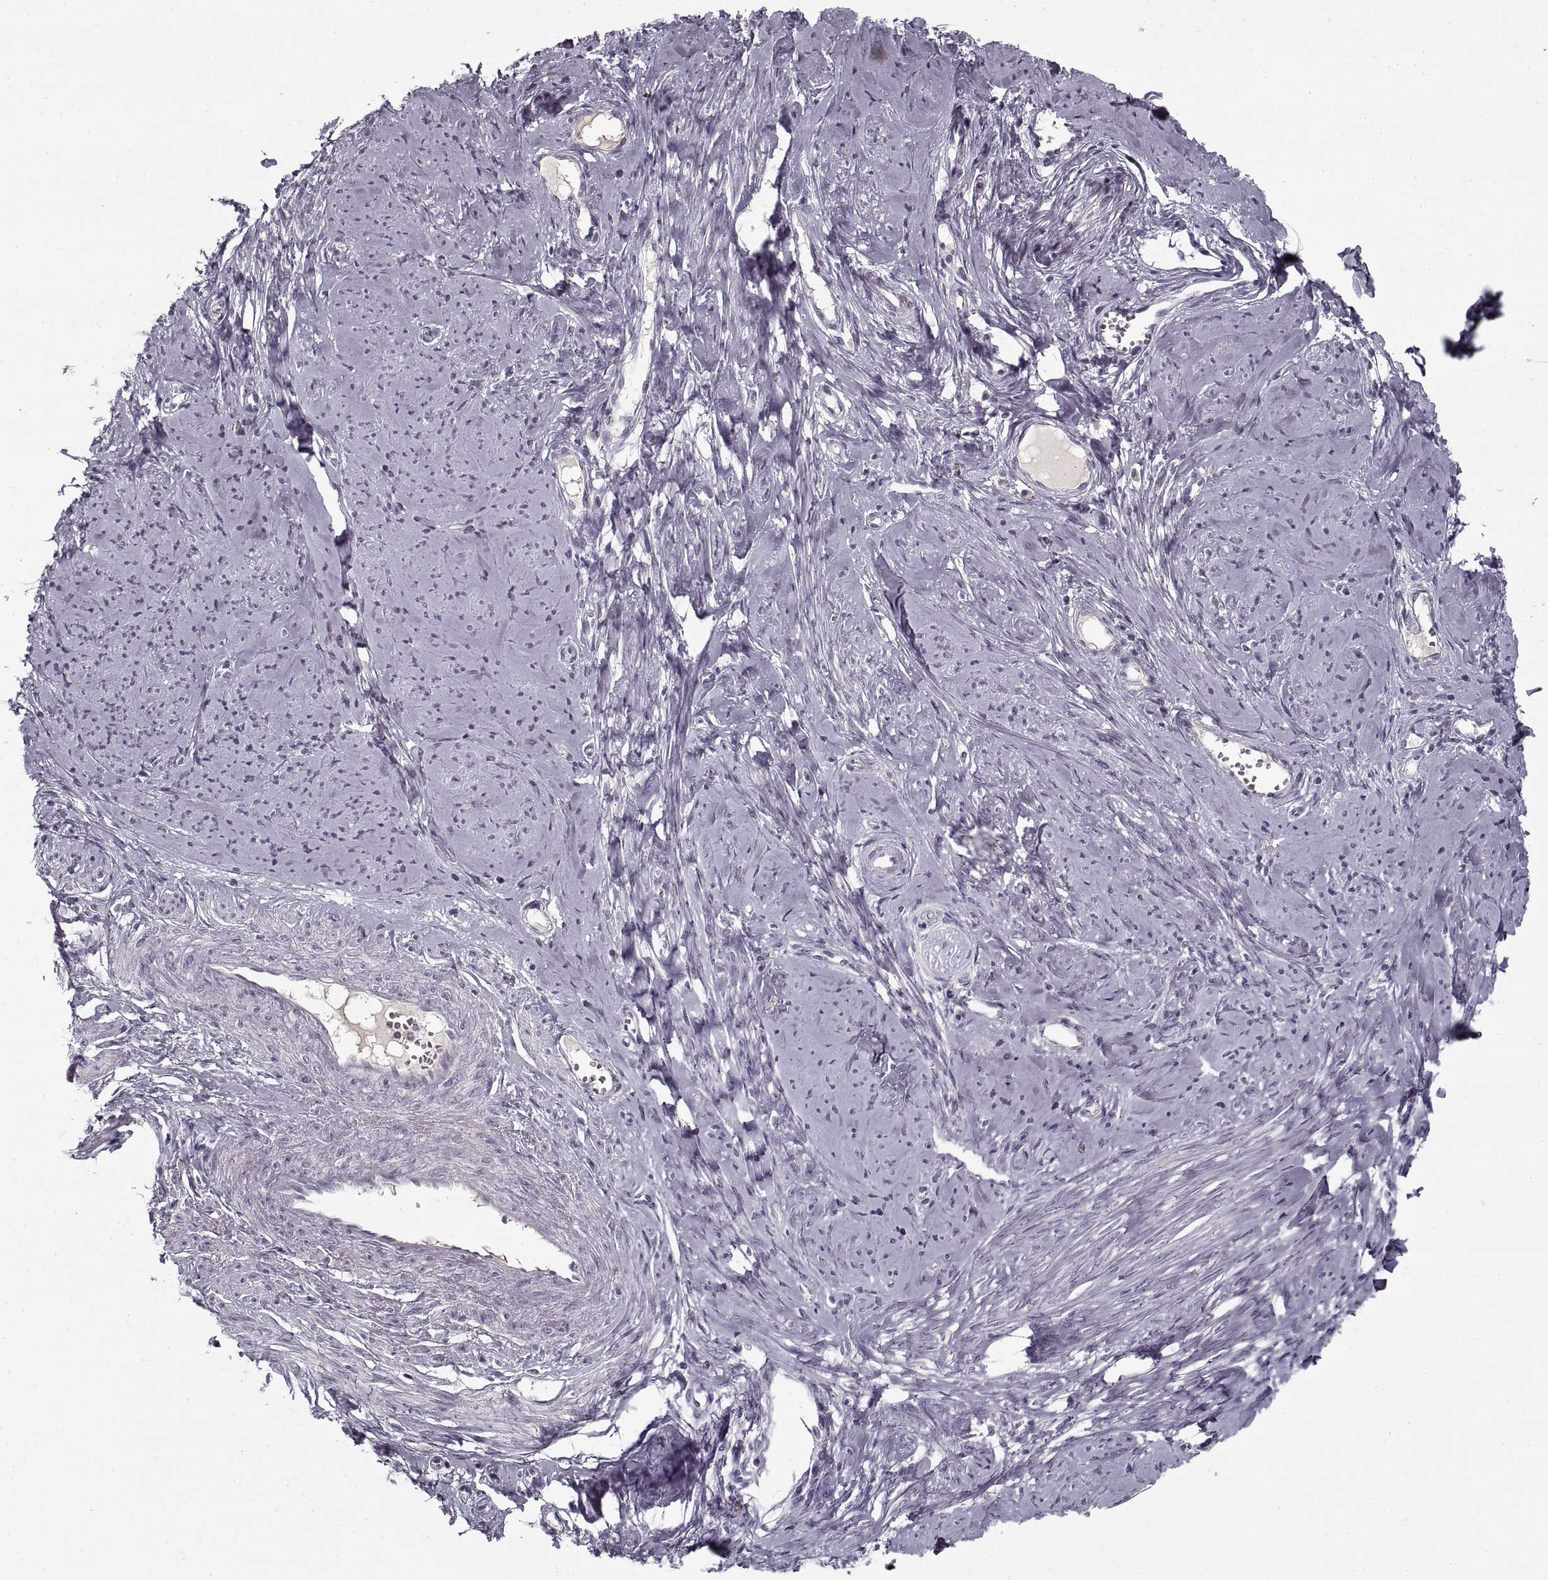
{"staining": {"intensity": "negative", "quantity": "none", "location": "none"}, "tissue": "smooth muscle", "cell_type": "Smooth muscle cells", "image_type": "normal", "snomed": [{"axis": "morphology", "description": "Normal tissue, NOS"}, {"axis": "topography", "description": "Smooth muscle"}], "caption": "The immunohistochemistry (IHC) micrograph has no significant positivity in smooth muscle cells of smooth muscle.", "gene": "GAD2", "patient": {"sex": "female", "age": 48}}